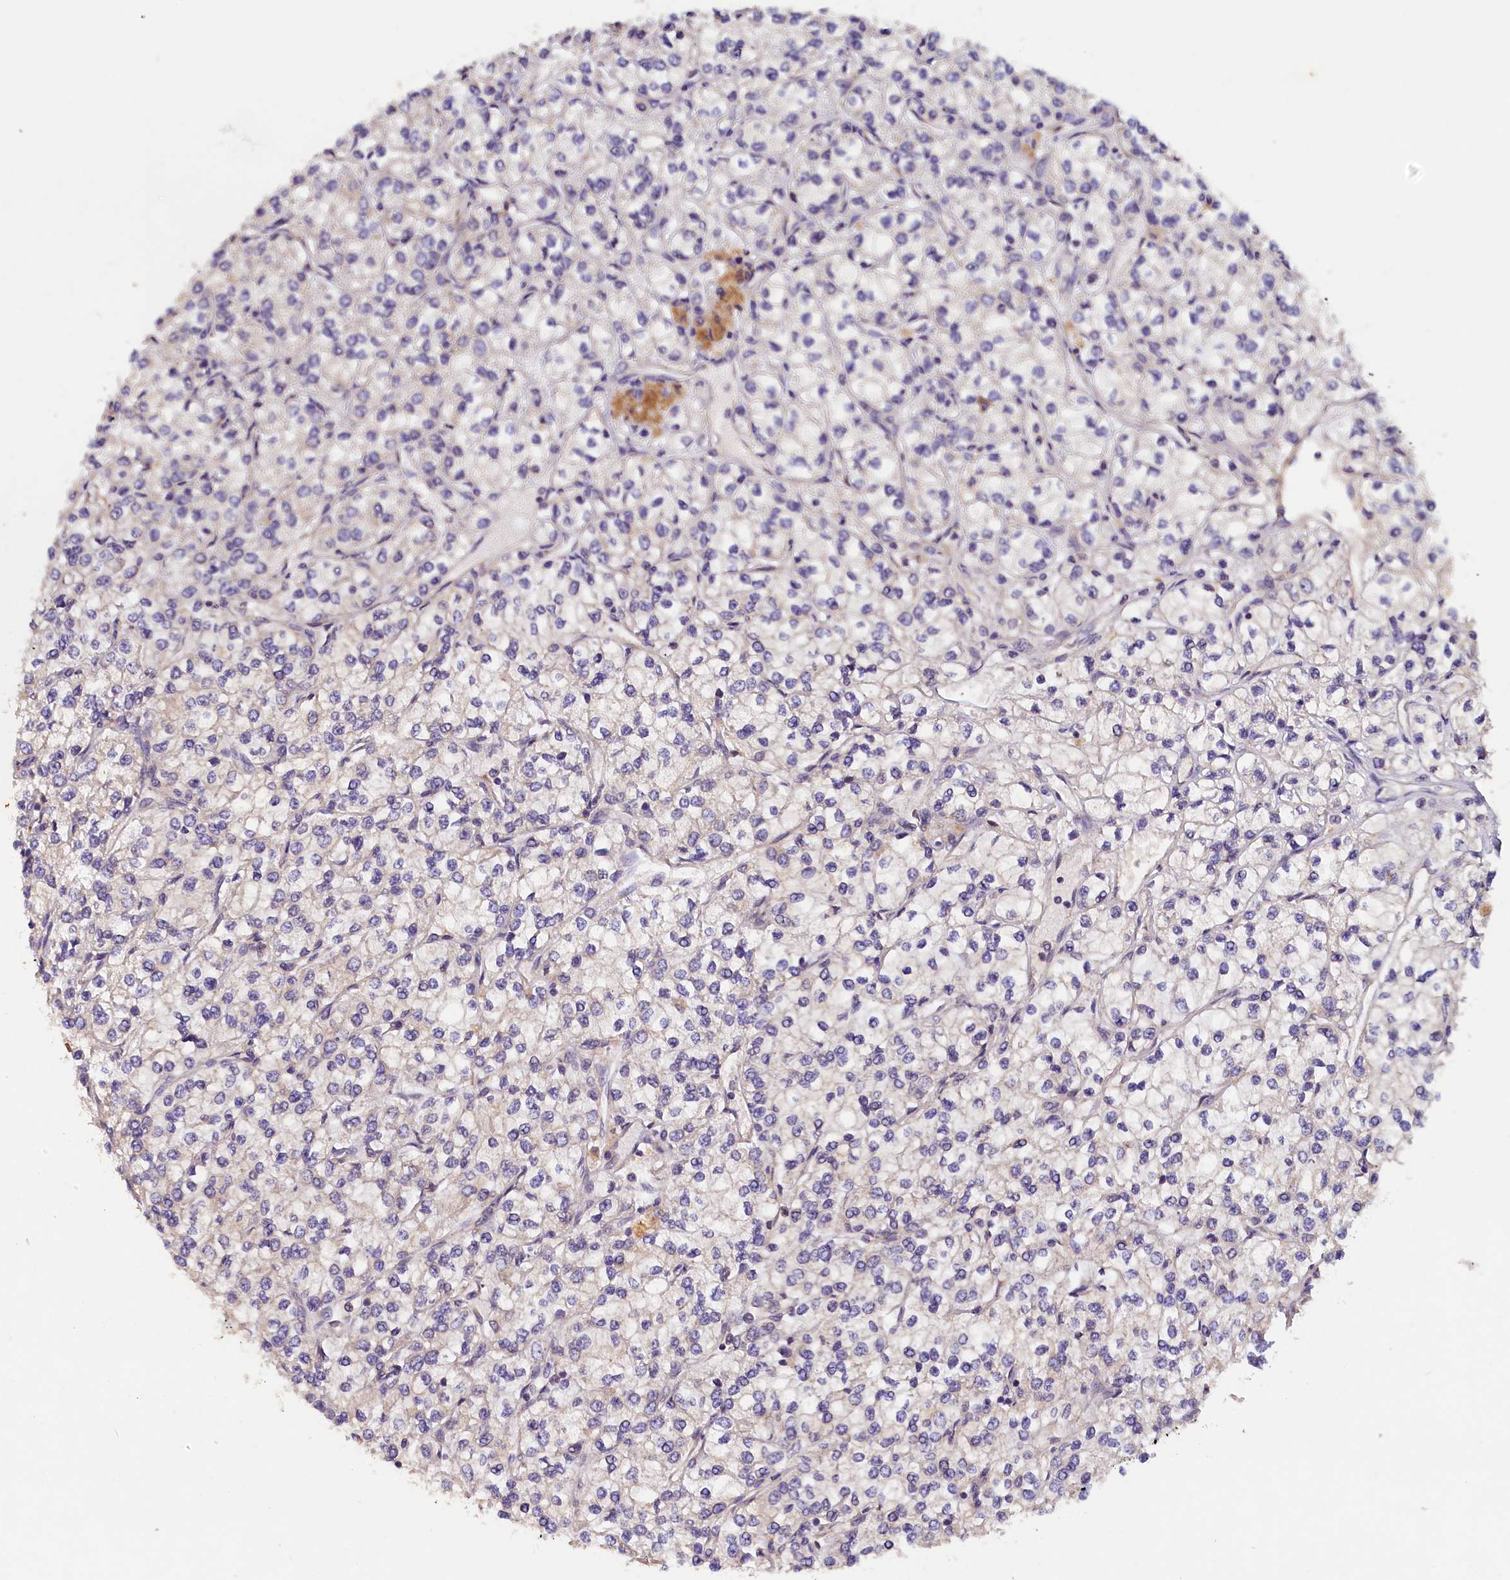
{"staining": {"intensity": "negative", "quantity": "none", "location": "none"}, "tissue": "renal cancer", "cell_type": "Tumor cells", "image_type": "cancer", "snomed": [{"axis": "morphology", "description": "Adenocarcinoma, NOS"}, {"axis": "topography", "description": "Kidney"}], "caption": "Tumor cells are negative for brown protein staining in renal cancer. (DAB (3,3'-diaminobenzidine) immunohistochemistry, high magnification).", "gene": "ST7L", "patient": {"sex": "male", "age": 80}}